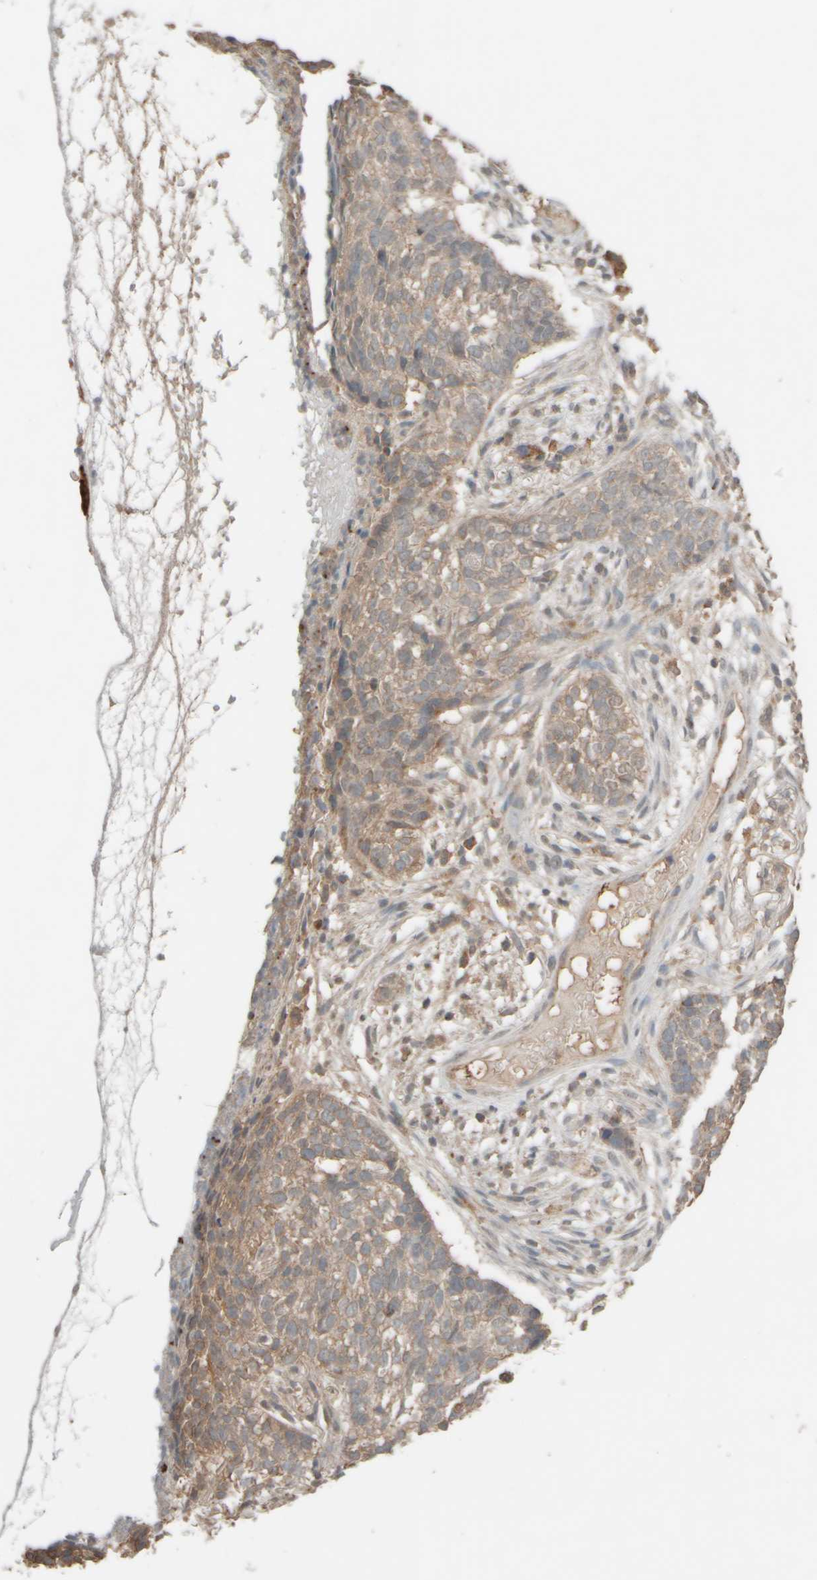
{"staining": {"intensity": "weak", "quantity": ">75%", "location": "cytoplasmic/membranous"}, "tissue": "skin cancer", "cell_type": "Tumor cells", "image_type": "cancer", "snomed": [{"axis": "morphology", "description": "Basal cell carcinoma"}, {"axis": "topography", "description": "Skin"}], "caption": "Immunohistochemistry (IHC) photomicrograph of basal cell carcinoma (skin) stained for a protein (brown), which exhibits low levels of weak cytoplasmic/membranous staining in approximately >75% of tumor cells.", "gene": "EIF2B3", "patient": {"sex": "male", "age": 85}}